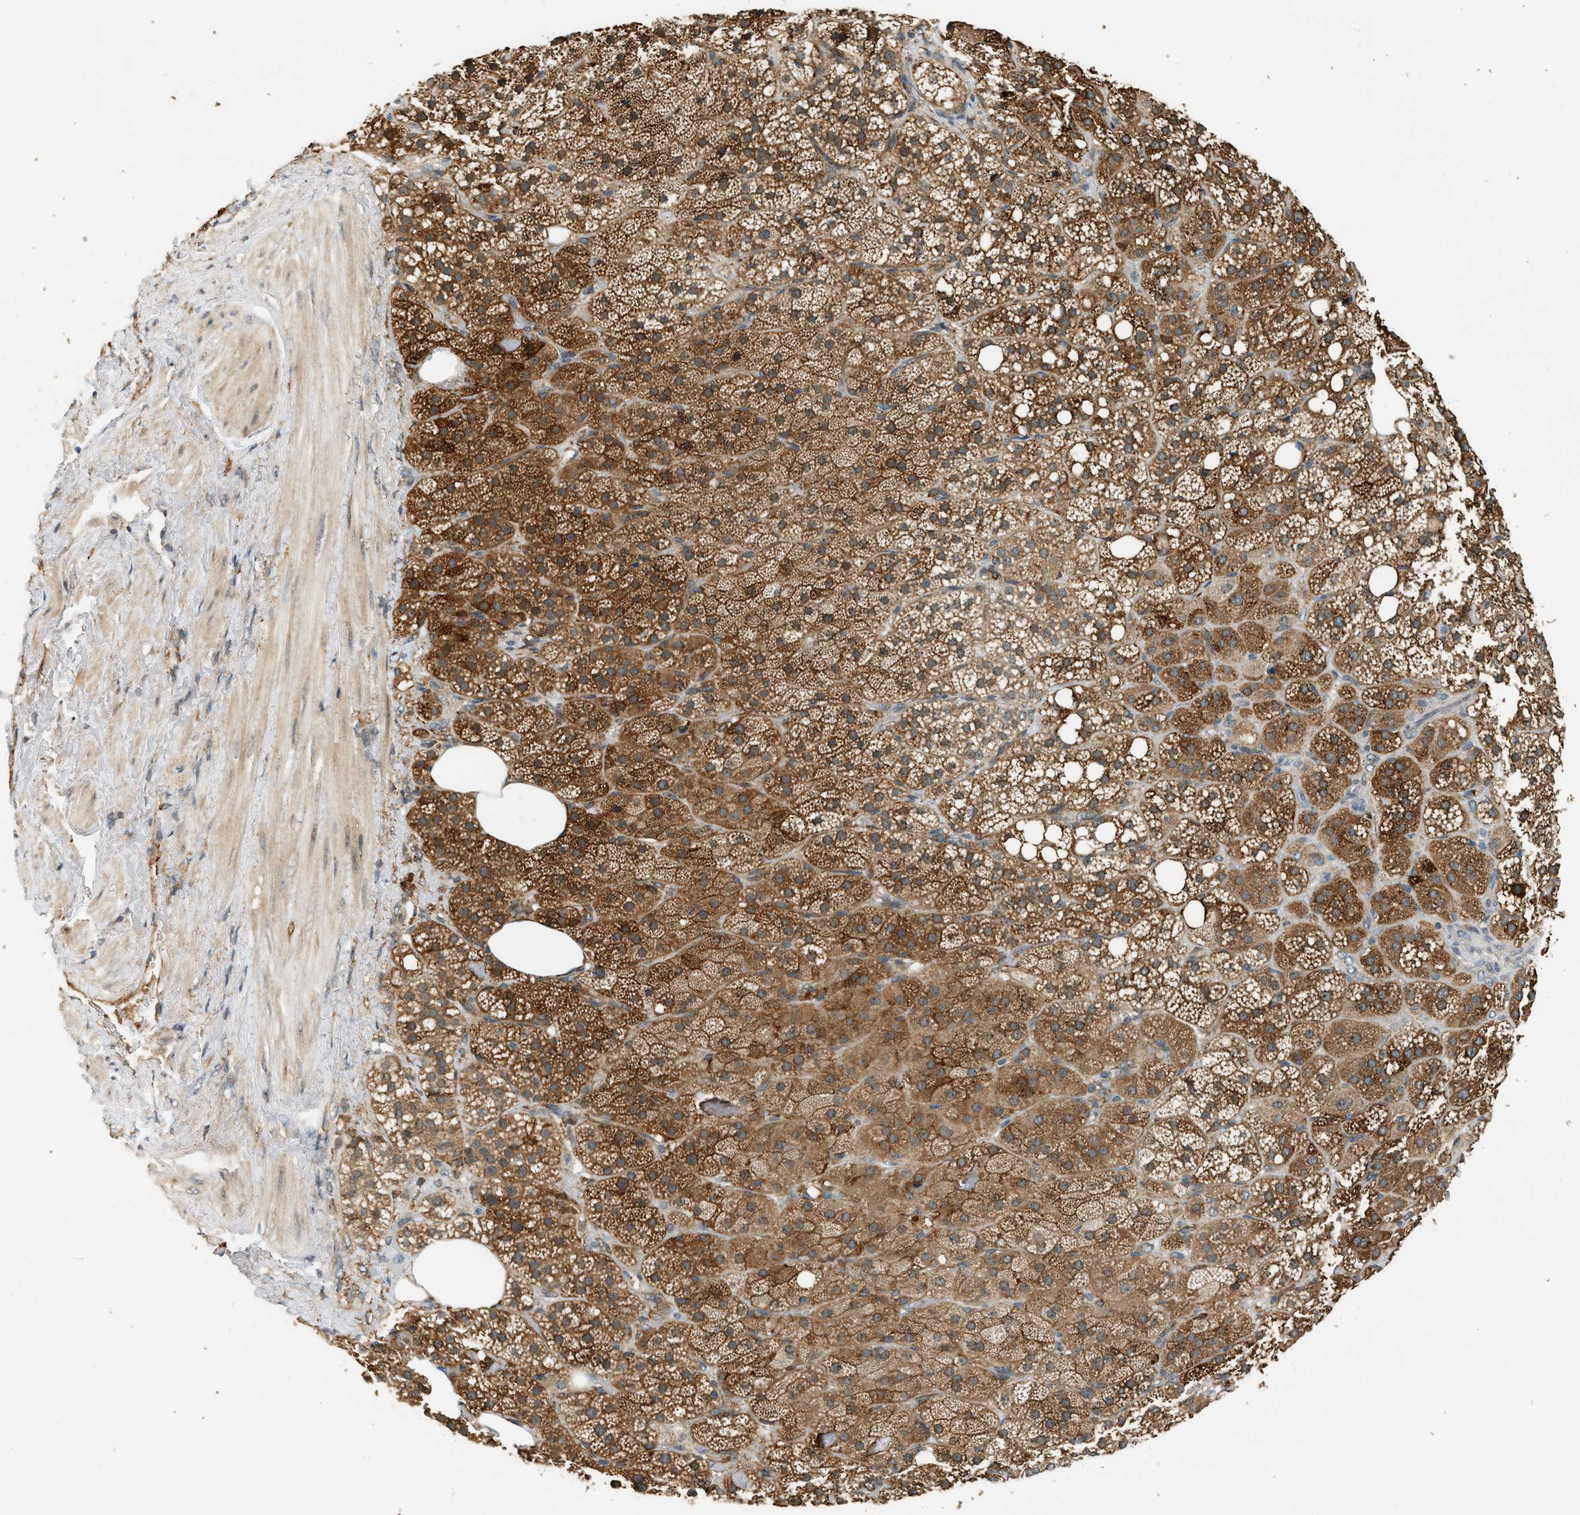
{"staining": {"intensity": "strong", "quantity": ">75%", "location": "cytoplasmic/membranous"}, "tissue": "adrenal gland", "cell_type": "Glandular cells", "image_type": "normal", "snomed": [{"axis": "morphology", "description": "Normal tissue, NOS"}, {"axis": "topography", "description": "Adrenal gland"}], "caption": "DAB immunohistochemical staining of unremarkable adrenal gland displays strong cytoplasmic/membranous protein staining in about >75% of glandular cells.", "gene": "SEMA4D", "patient": {"sex": "female", "age": 59}}